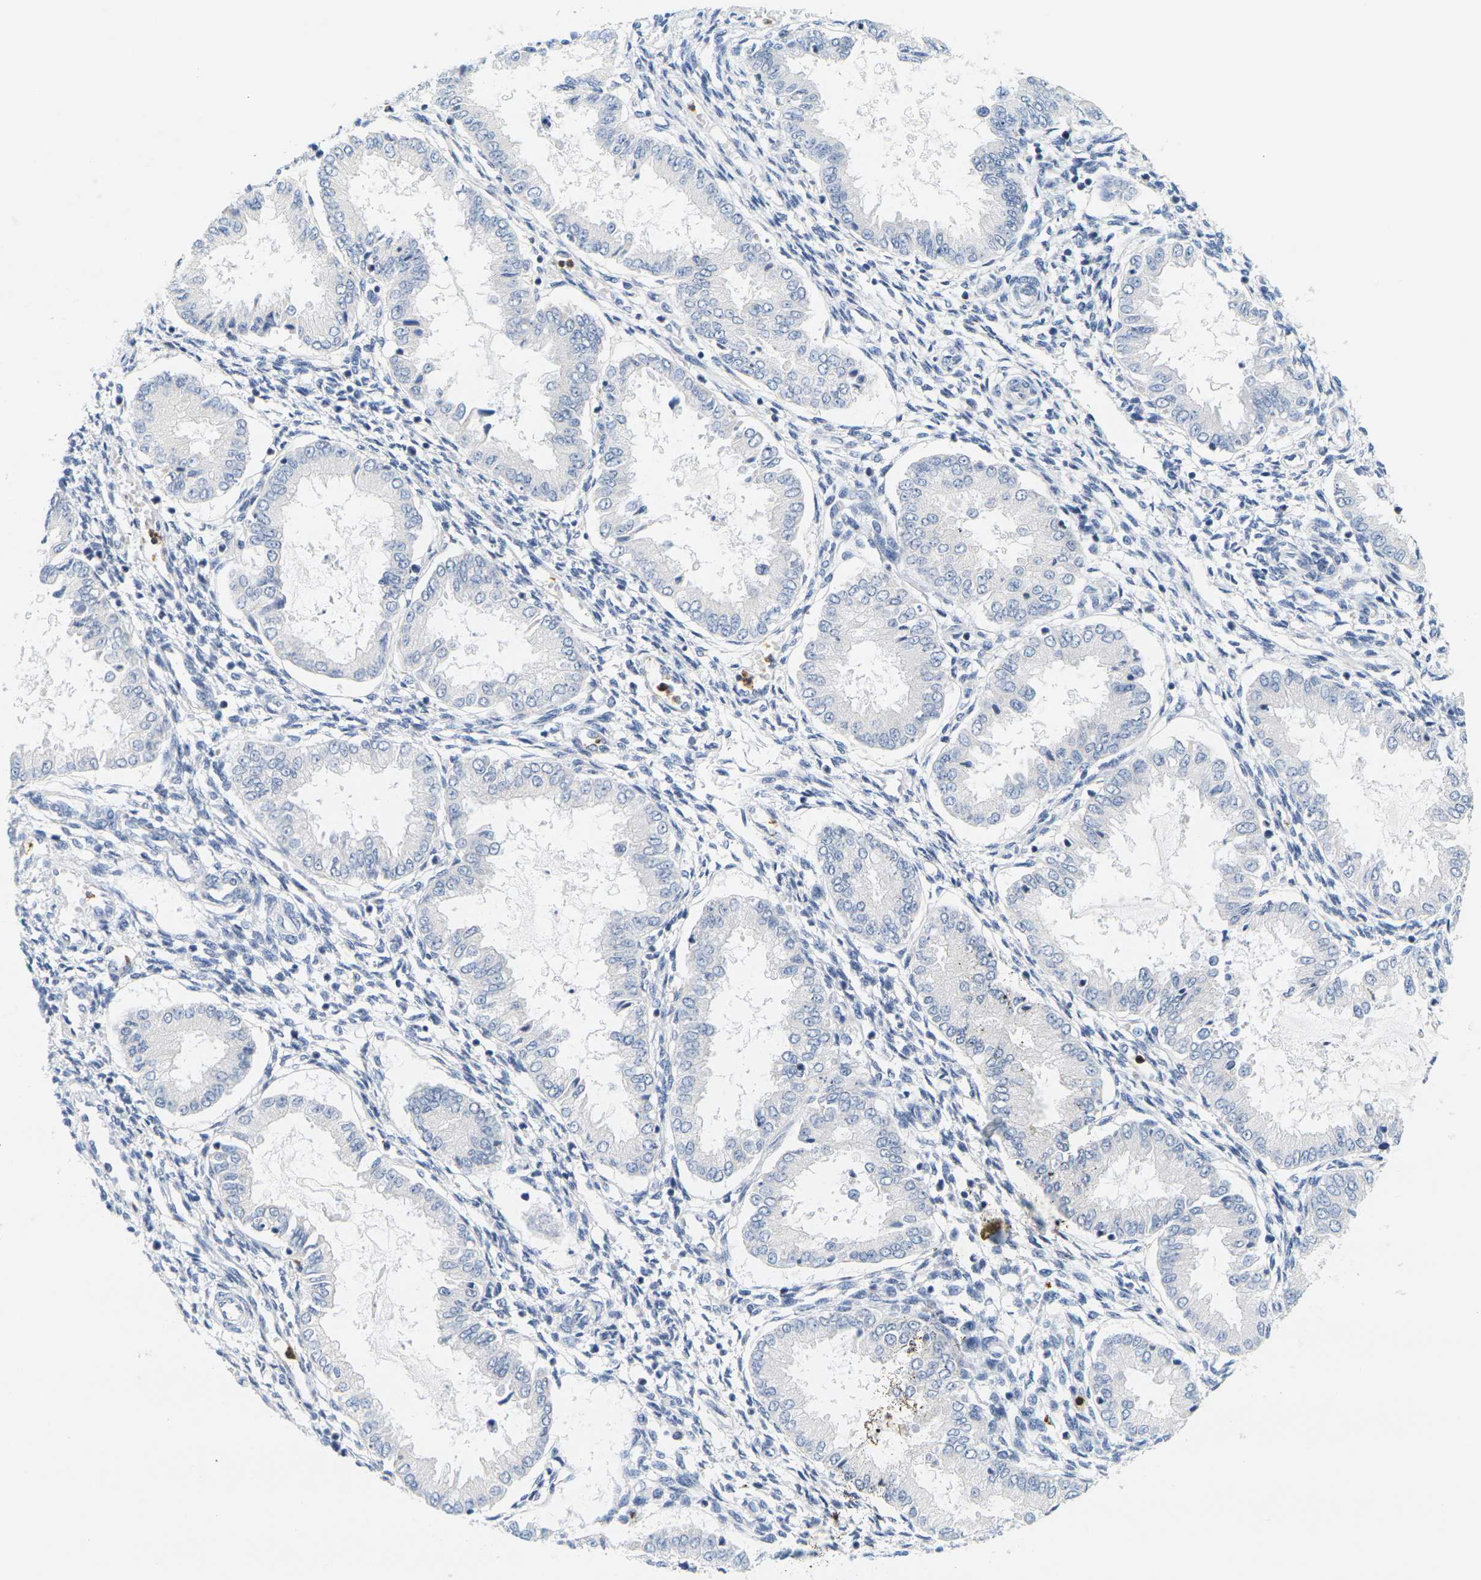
{"staining": {"intensity": "negative", "quantity": "none", "location": "none"}, "tissue": "endometrium", "cell_type": "Cells in endometrial stroma", "image_type": "normal", "snomed": [{"axis": "morphology", "description": "Normal tissue, NOS"}, {"axis": "topography", "description": "Endometrium"}], "caption": "Immunohistochemical staining of benign human endometrium exhibits no significant positivity in cells in endometrial stroma.", "gene": "KLK5", "patient": {"sex": "female", "age": 33}}